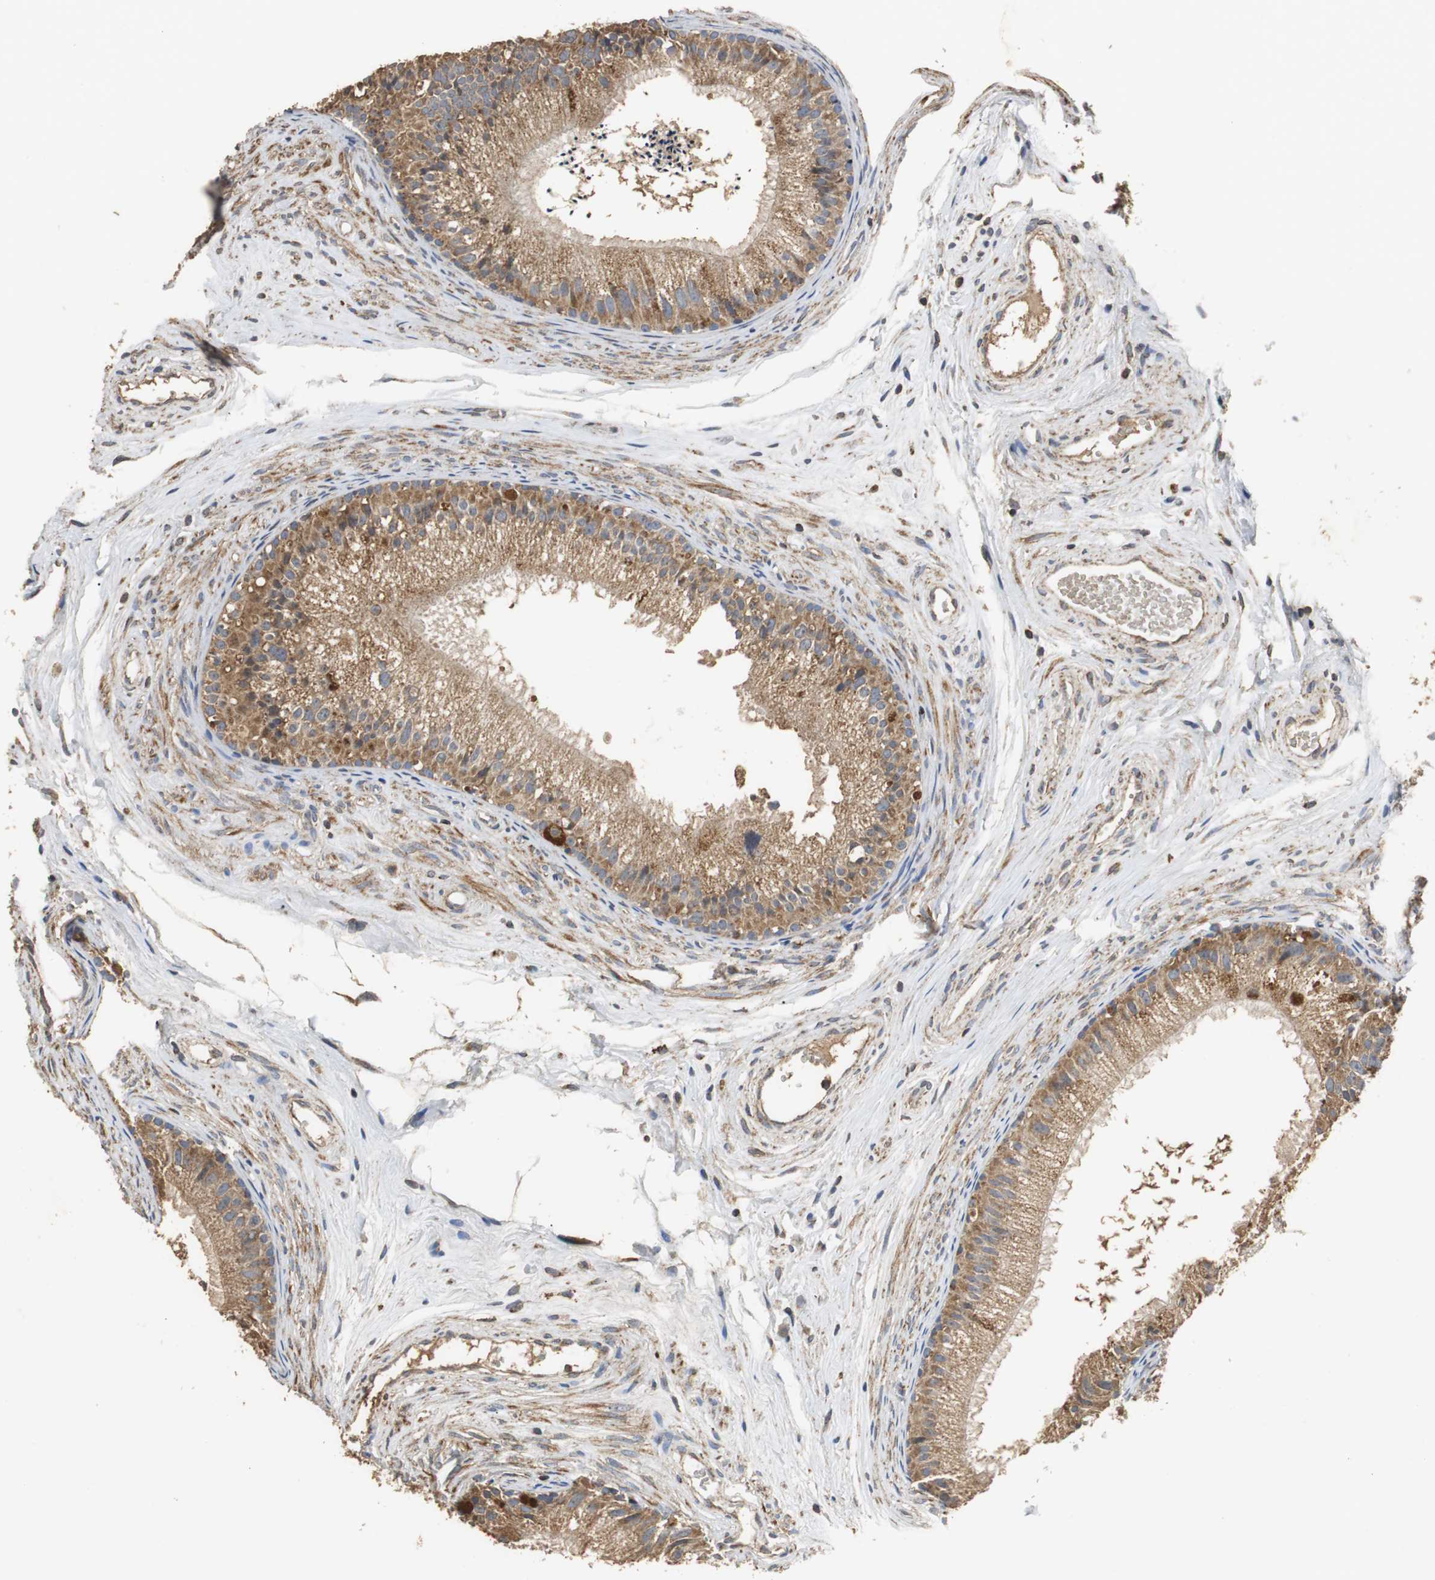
{"staining": {"intensity": "moderate", "quantity": ">75%", "location": "cytoplasmic/membranous"}, "tissue": "epididymis", "cell_type": "Glandular cells", "image_type": "normal", "snomed": [{"axis": "morphology", "description": "Normal tissue, NOS"}, {"axis": "topography", "description": "Epididymis"}], "caption": "Unremarkable epididymis reveals moderate cytoplasmic/membranous staining in about >75% of glandular cells (DAB IHC with brightfield microscopy, high magnification)..", "gene": "NNT", "patient": {"sex": "male", "age": 56}}